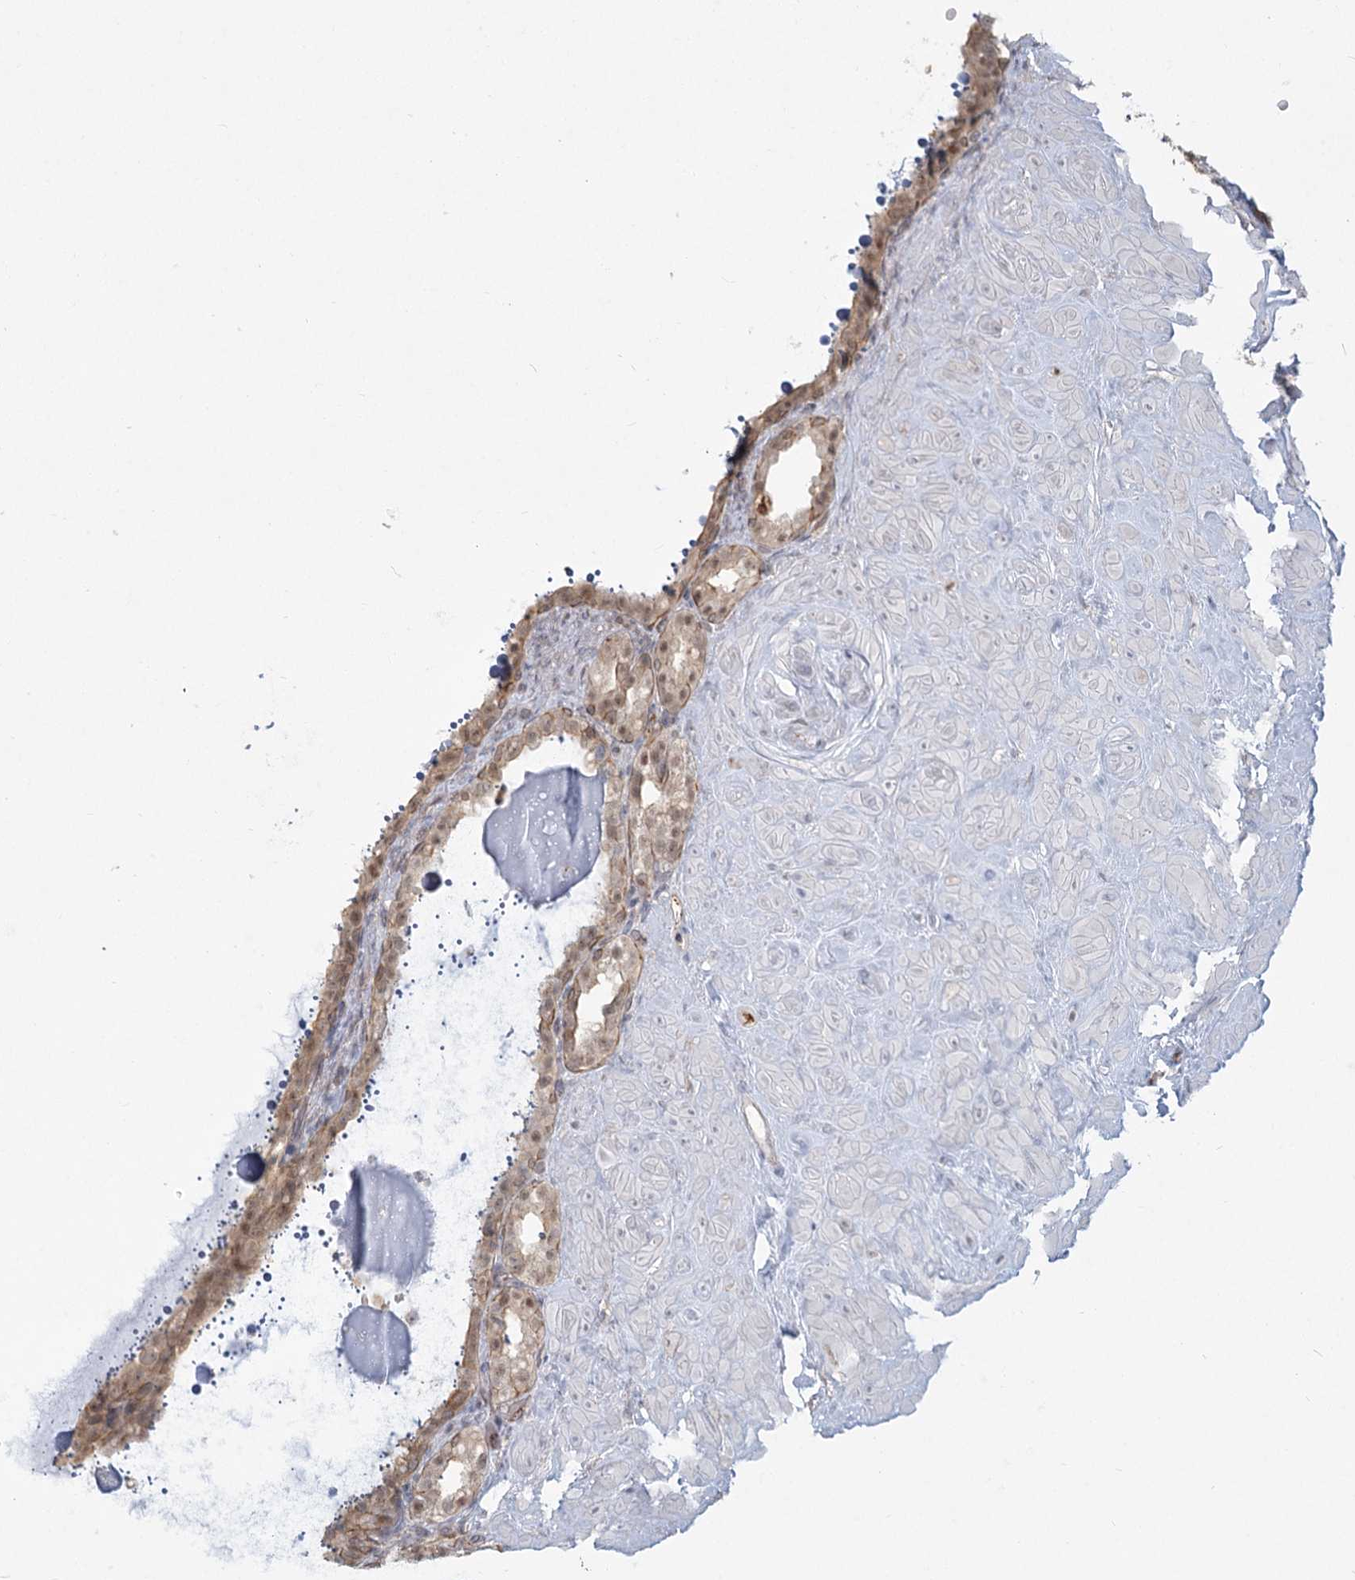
{"staining": {"intensity": "weak", "quantity": "25%-75%", "location": "cytoplasmic/membranous,nuclear"}, "tissue": "seminal vesicle", "cell_type": "Glandular cells", "image_type": "normal", "snomed": [{"axis": "morphology", "description": "Normal tissue, NOS"}, {"axis": "topography", "description": "Seminal veicle"}], "caption": "This is an image of immunohistochemistry (IHC) staining of unremarkable seminal vesicle, which shows weak expression in the cytoplasmic/membranous,nuclear of glandular cells.", "gene": "KBTBD4", "patient": {"sex": "male", "age": 68}}